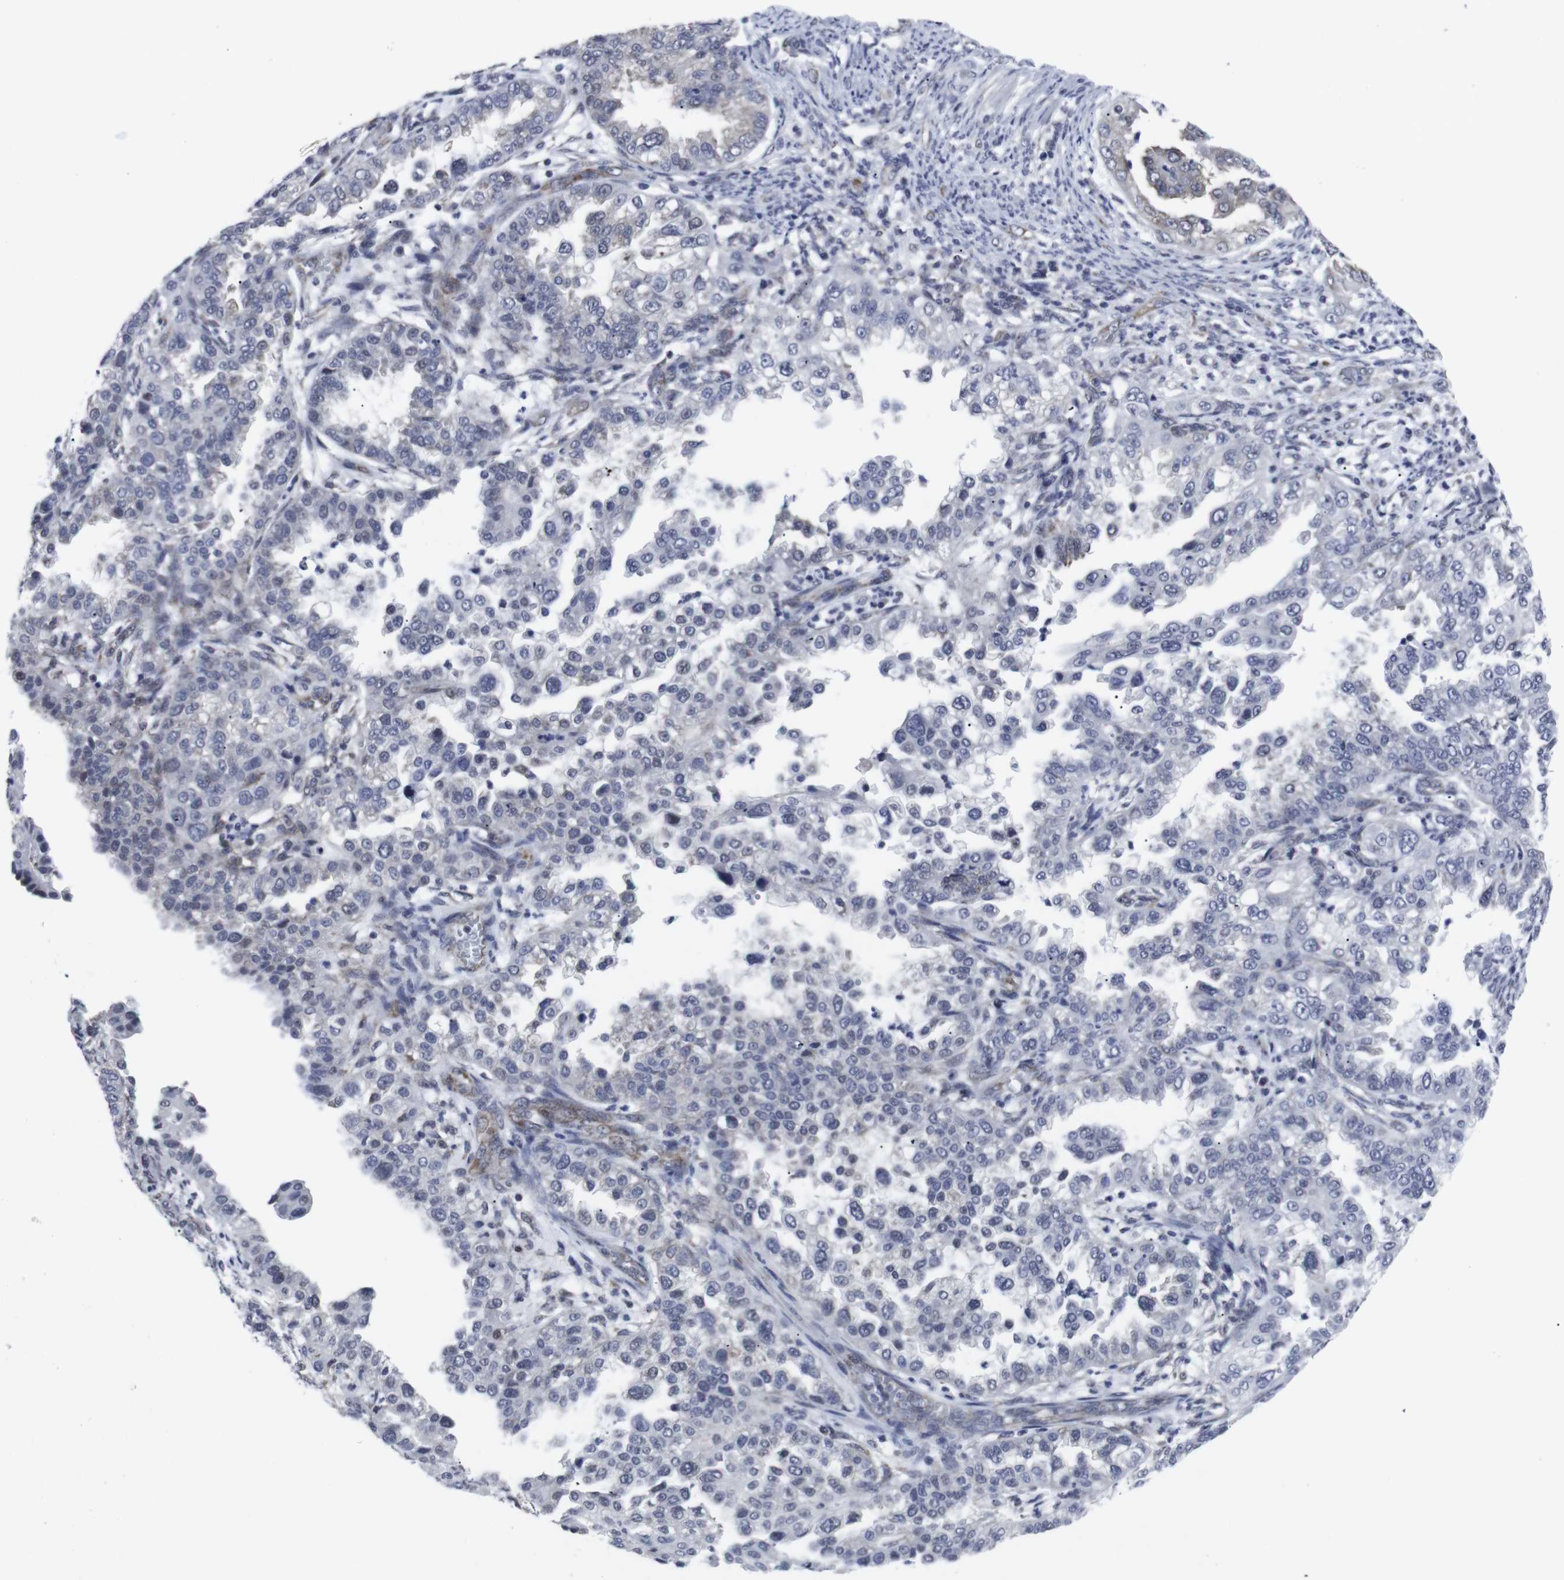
{"staining": {"intensity": "negative", "quantity": "none", "location": "none"}, "tissue": "endometrial cancer", "cell_type": "Tumor cells", "image_type": "cancer", "snomed": [{"axis": "morphology", "description": "Adenocarcinoma, NOS"}, {"axis": "topography", "description": "Endometrium"}], "caption": "Tumor cells show no significant protein positivity in endometrial cancer (adenocarcinoma). Brightfield microscopy of immunohistochemistry (IHC) stained with DAB (brown) and hematoxylin (blue), captured at high magnification.", "gene": "GEMIN2", "patient": {"sex": "female", "age": 85}}